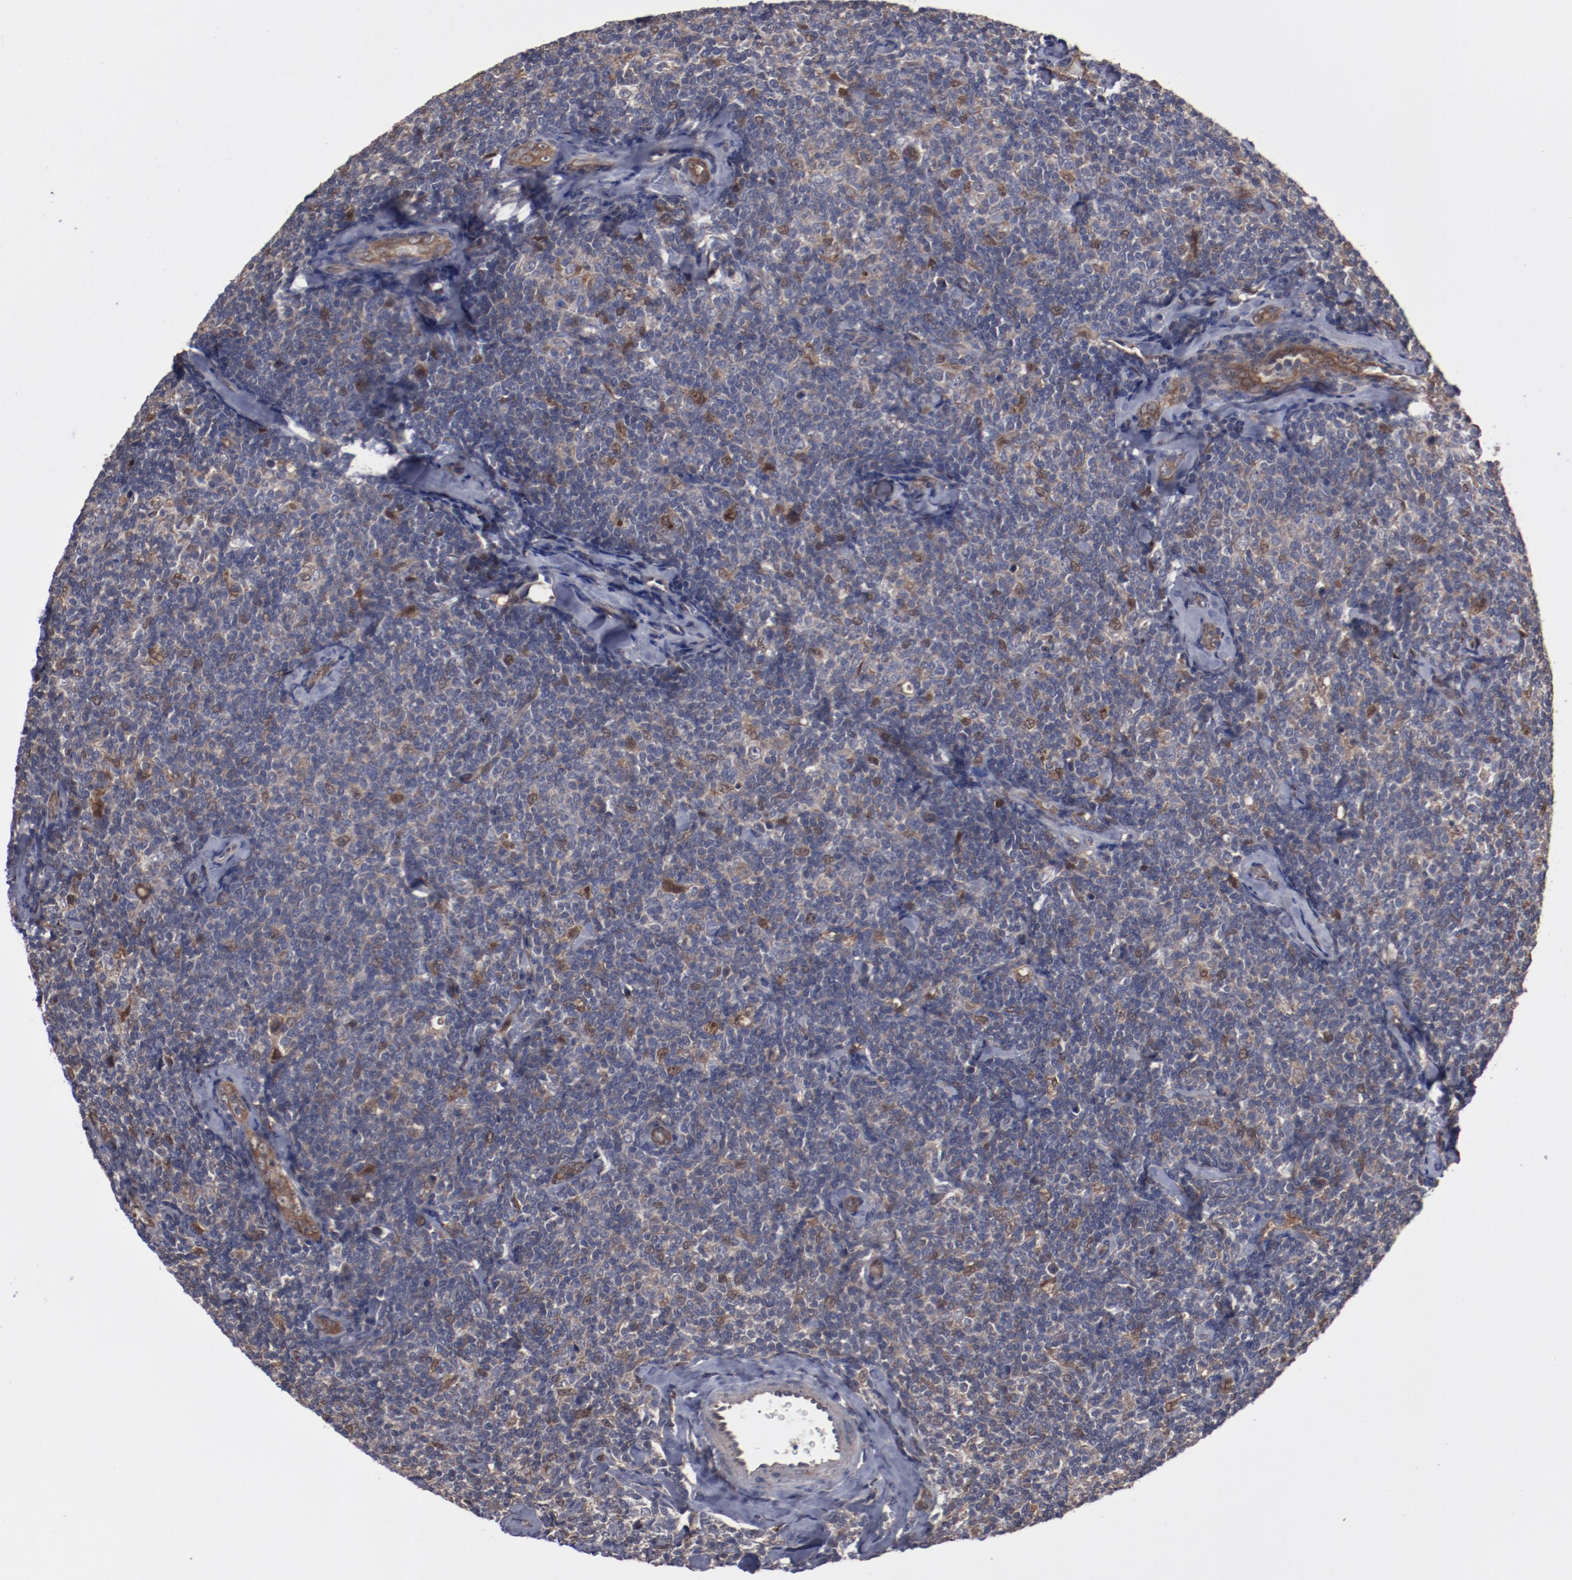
{"staining": {"intensity": "moderate", "quantity": "<25%", "location": "cytoplasmic/membranous,nuclear"}, "tissue": "lymphoma", "cell_type": "Tumor cells", "image_type": "cancer", "snomed": [{"axis": "morphology", "description": "Malignant lymphoma, non-Hodgkin's type, Low grade"}, {"axis": "topography", "description": "Lymph node"}], "caption": "Protein staining demonstrates moderate cytoplasmic/membranous and nuclear expression in approximately <25% of tumor cells in malignant lymphoma, non-Hodgkin's type (low-grade). (IHC, brightfield microscopy, high magnification).", "gene": "DNAAF2", "patient": {"sex": "female", "age": 56}}